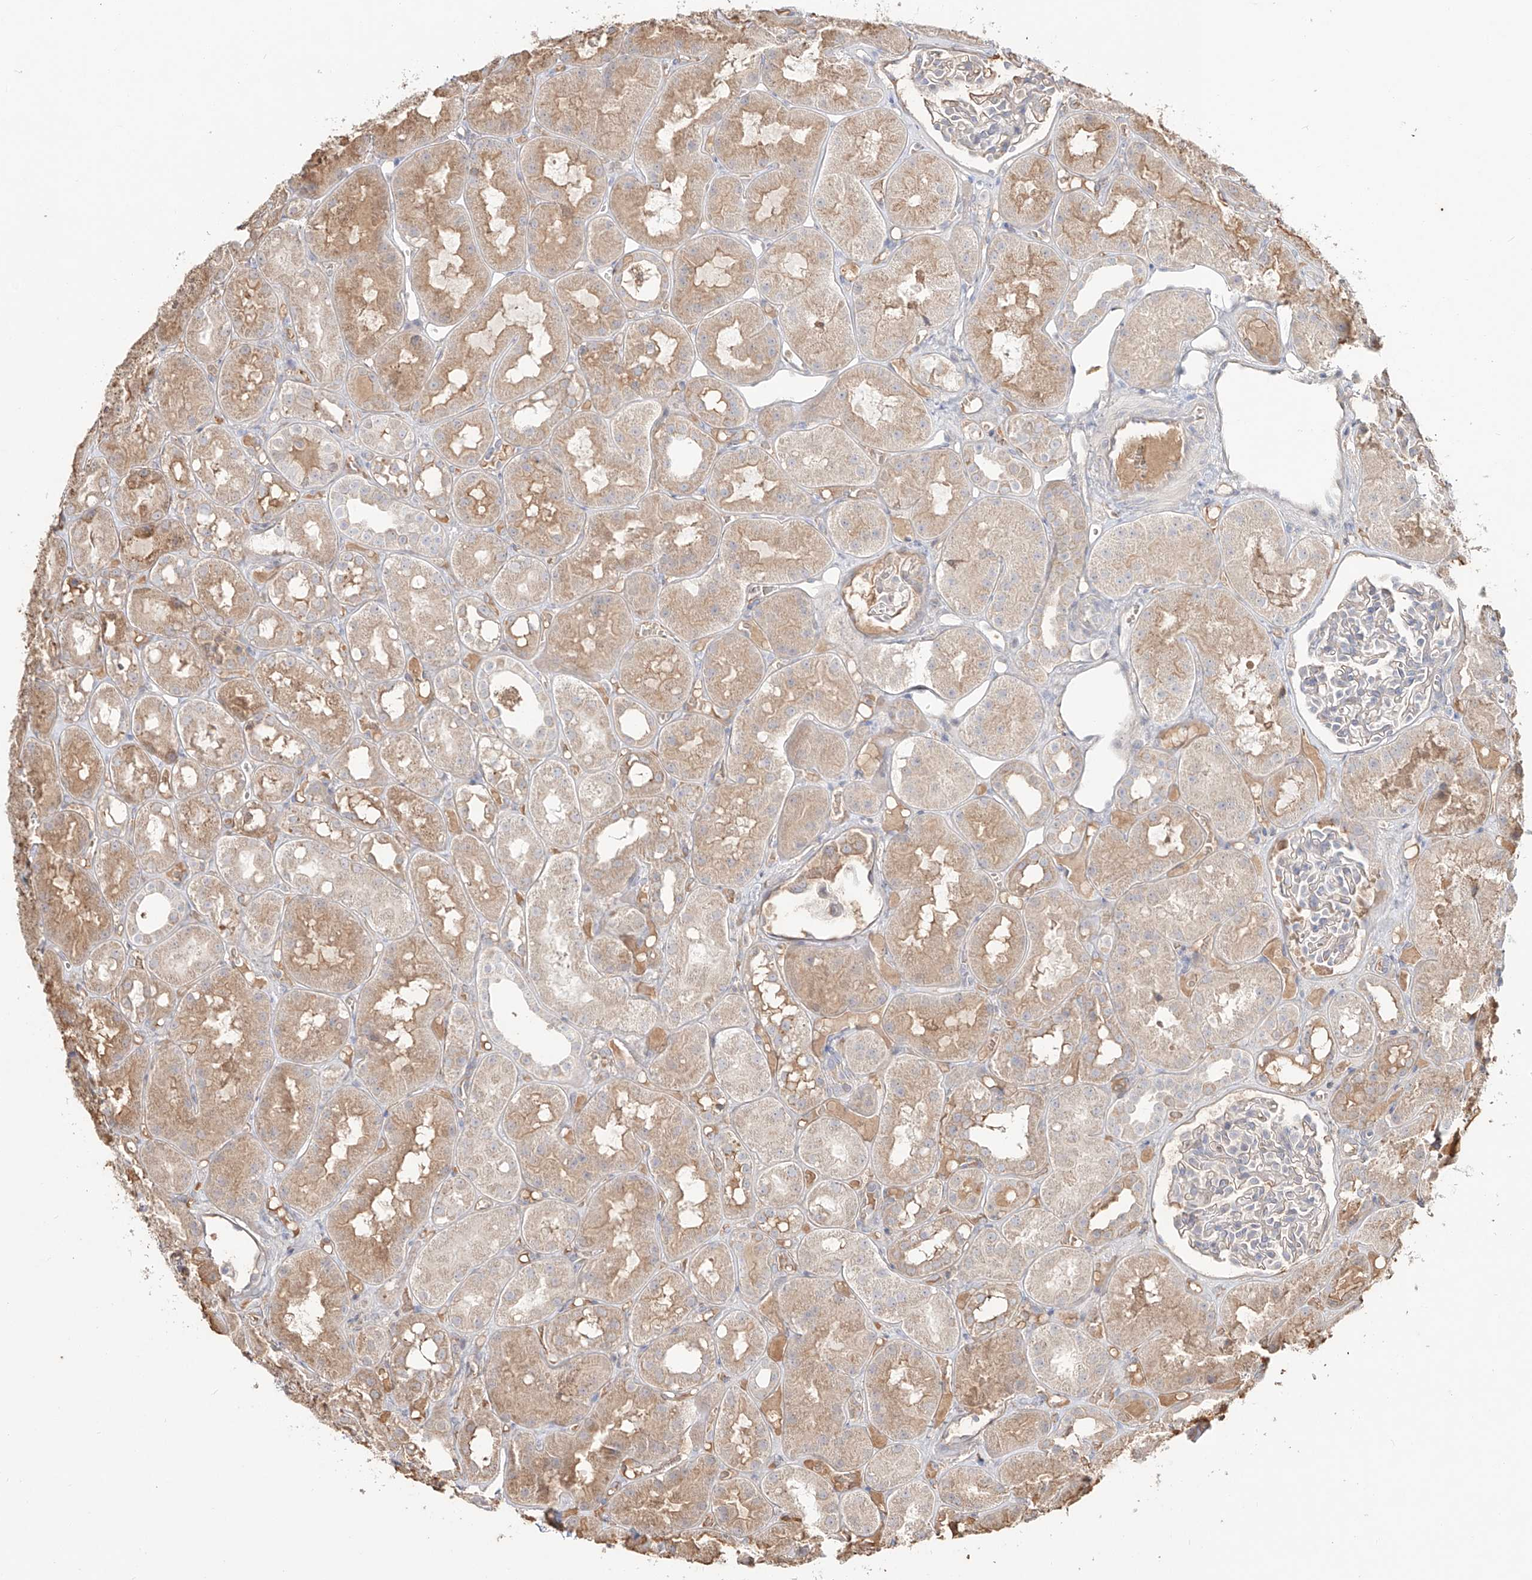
{"staining": {"intensity": "negative", "quantity": "none", "location": "none"}, "tissue": "kidney", "cell_type": "Cells in glomeruli", "image_type": "normal", "snomed": [{"axis": "morphology", "description": "Normal tissue, NOS"}, {"axis": "topography", "description": "Kidney"}], "caption": "An immunohistochemistry micrograph of normal kidney is shown. There is no staining in cells in glomeruli of kidney. Brightfield microscopy of IHC stained with DAB (brown) and hematoxylin (blue), captured at high magnification.", "gene": "ERO1A", "patient": {"sex": "male", "age": 16}}